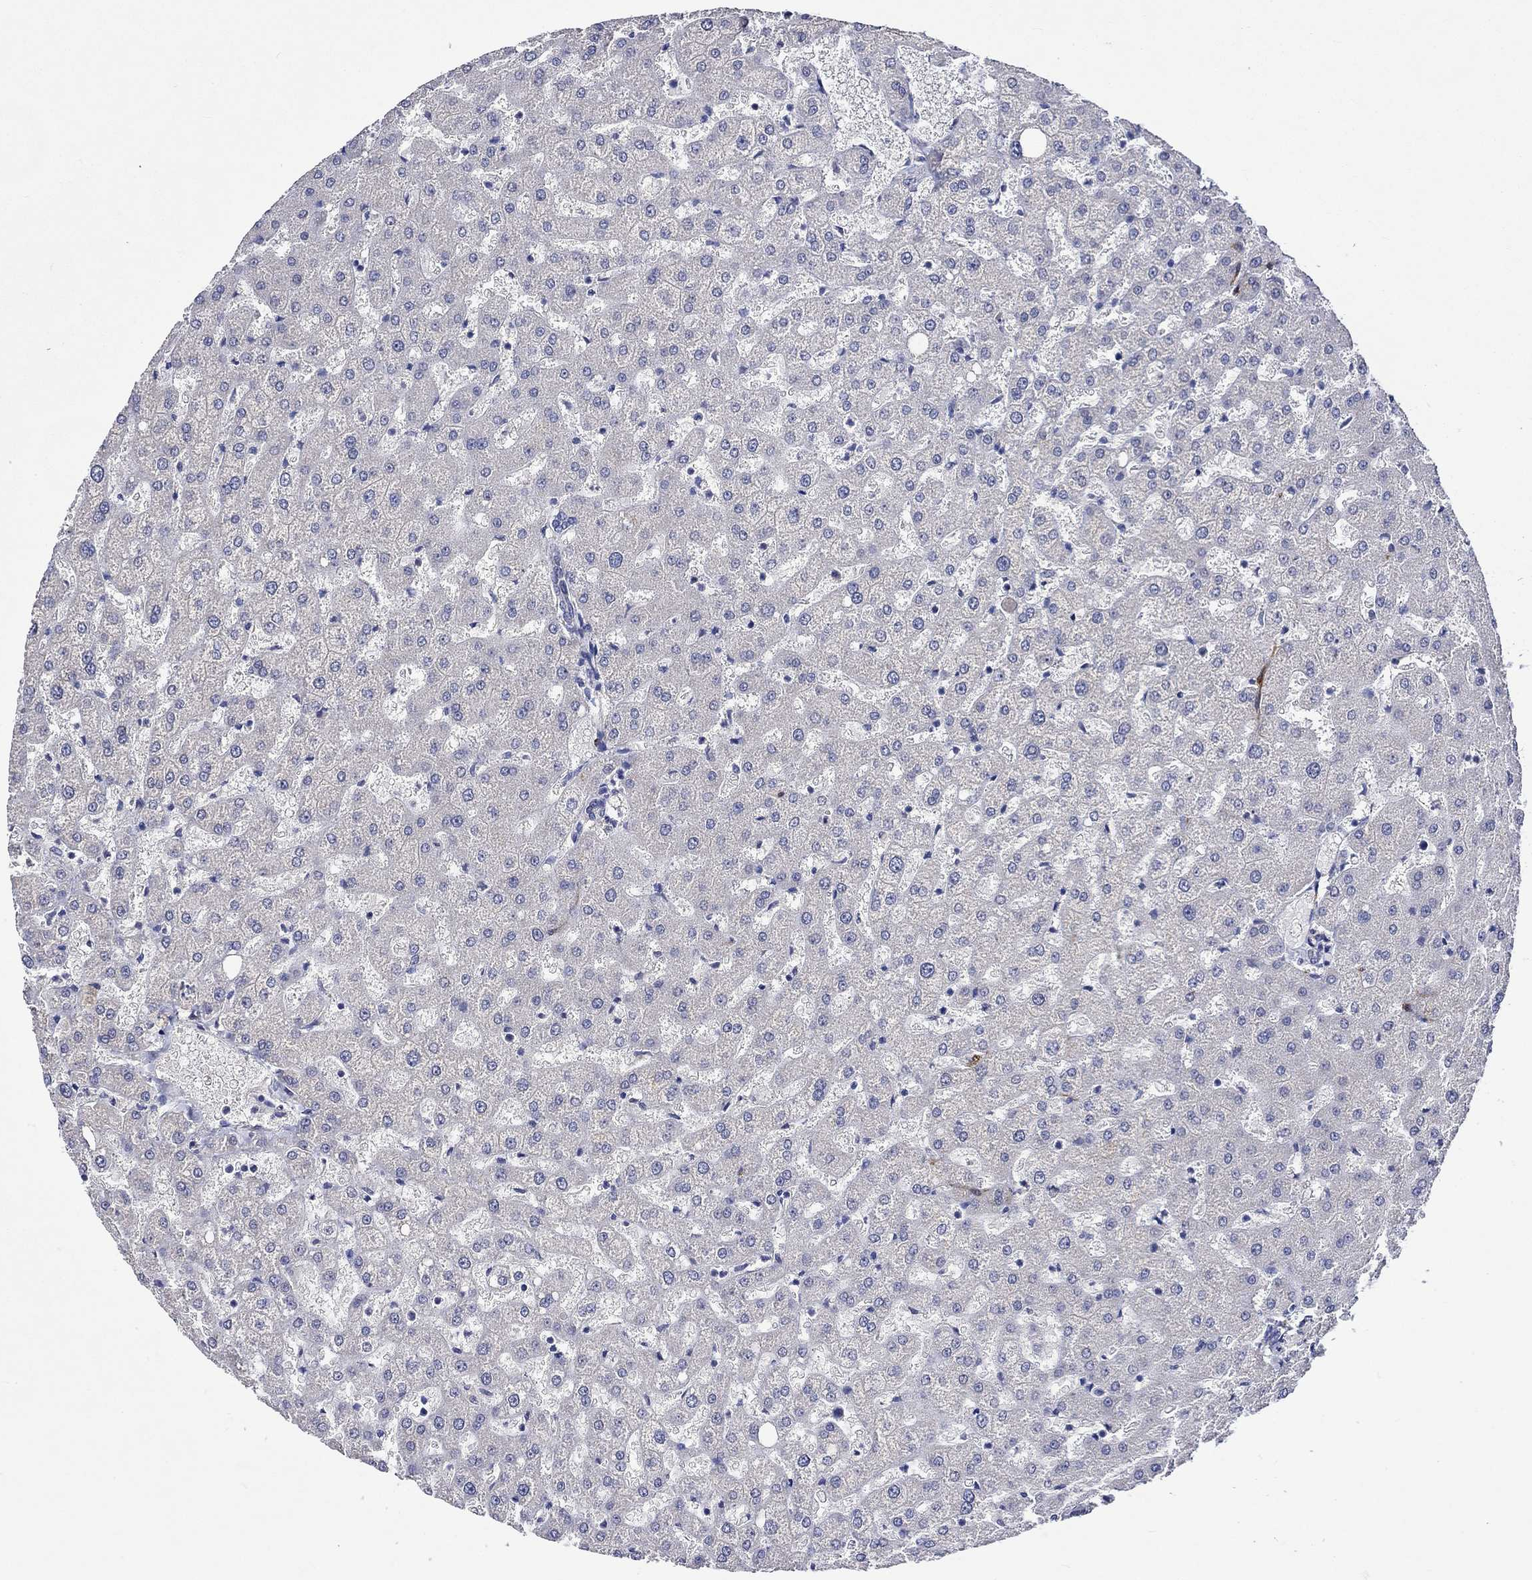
{"staining": {"intensity": "negative", "quantity": "none", "location": "none"}, "tissue": "liver", "cell_type": "Cholangiocytes", "image_type": "normal", "snomed": [{"axis": "morphology", "description": "Normal tissue, NOS"}, {"axis": "topography", "description": "Liver"}], "caption": "An IHC histopathology image of unremarkable liver is shown. There is no staining in cholangiocytes of liver.", "gene": "CRYAB", "patient": {"sex": "female", "age": 50}}